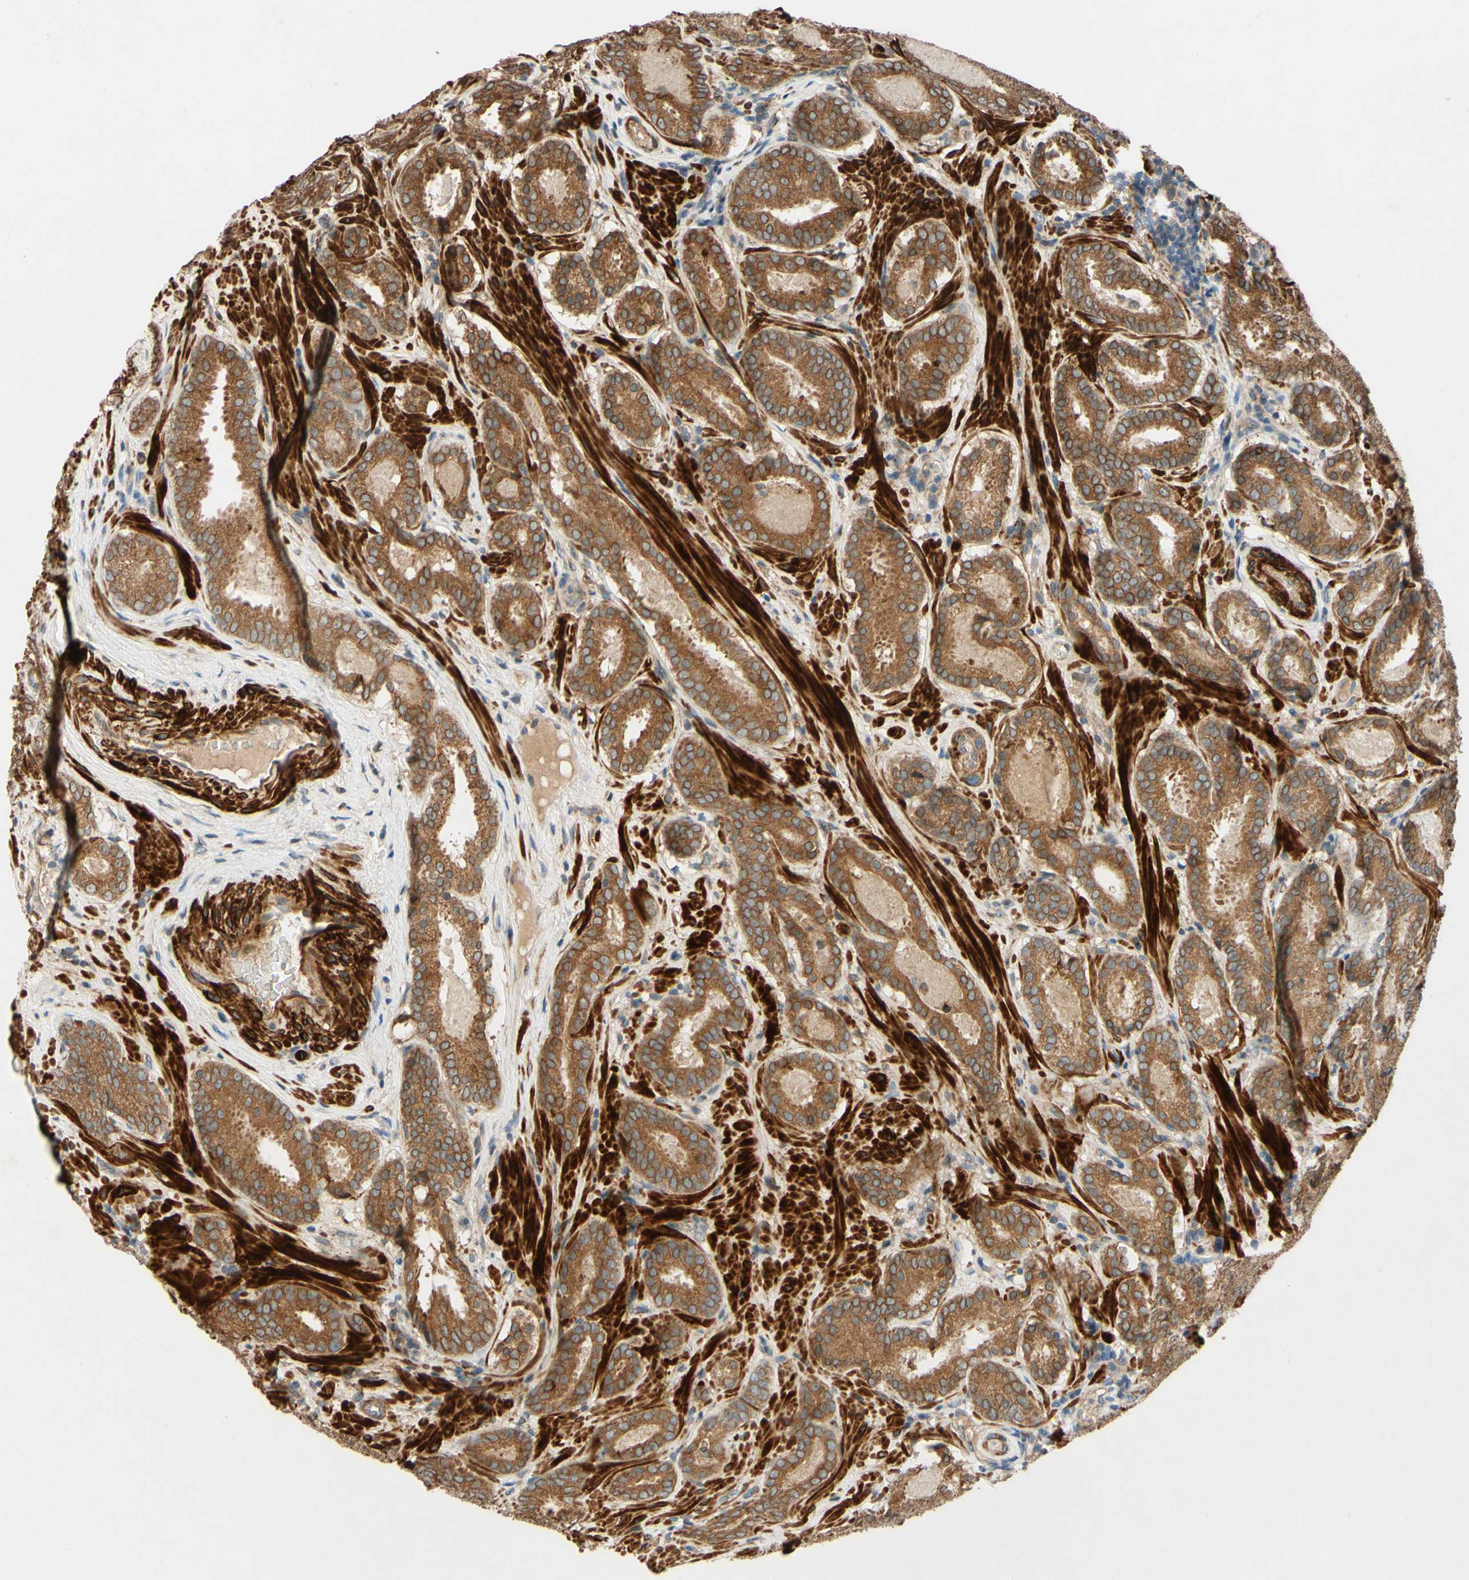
{"staining": {"intensity": "moderate", "quantity": ">75%", "location": "cytoplasmic/membranous,nuclear"}, "tissue": "prostate cancer", "cell_type": "Tumor cells", "image_type": "cancer", "snomed": [{"axis": "morphology", "description": "Adenocarcinoma, Low grade"}, {"axis": "topography", "description": "Prostate"}], "caption": "High-magnification brightfield microscopy of low-grade adenocarcinoma (prostate) stained with DAB (brown) and counterstained with hematoxylin (blue). tumor cells exhibit moderate cytoplasmic/membranous and nuclear expression is present in about>75% of cells.", "gene": "PTPRU", "patient": {"sex": "male", "age": 69}}